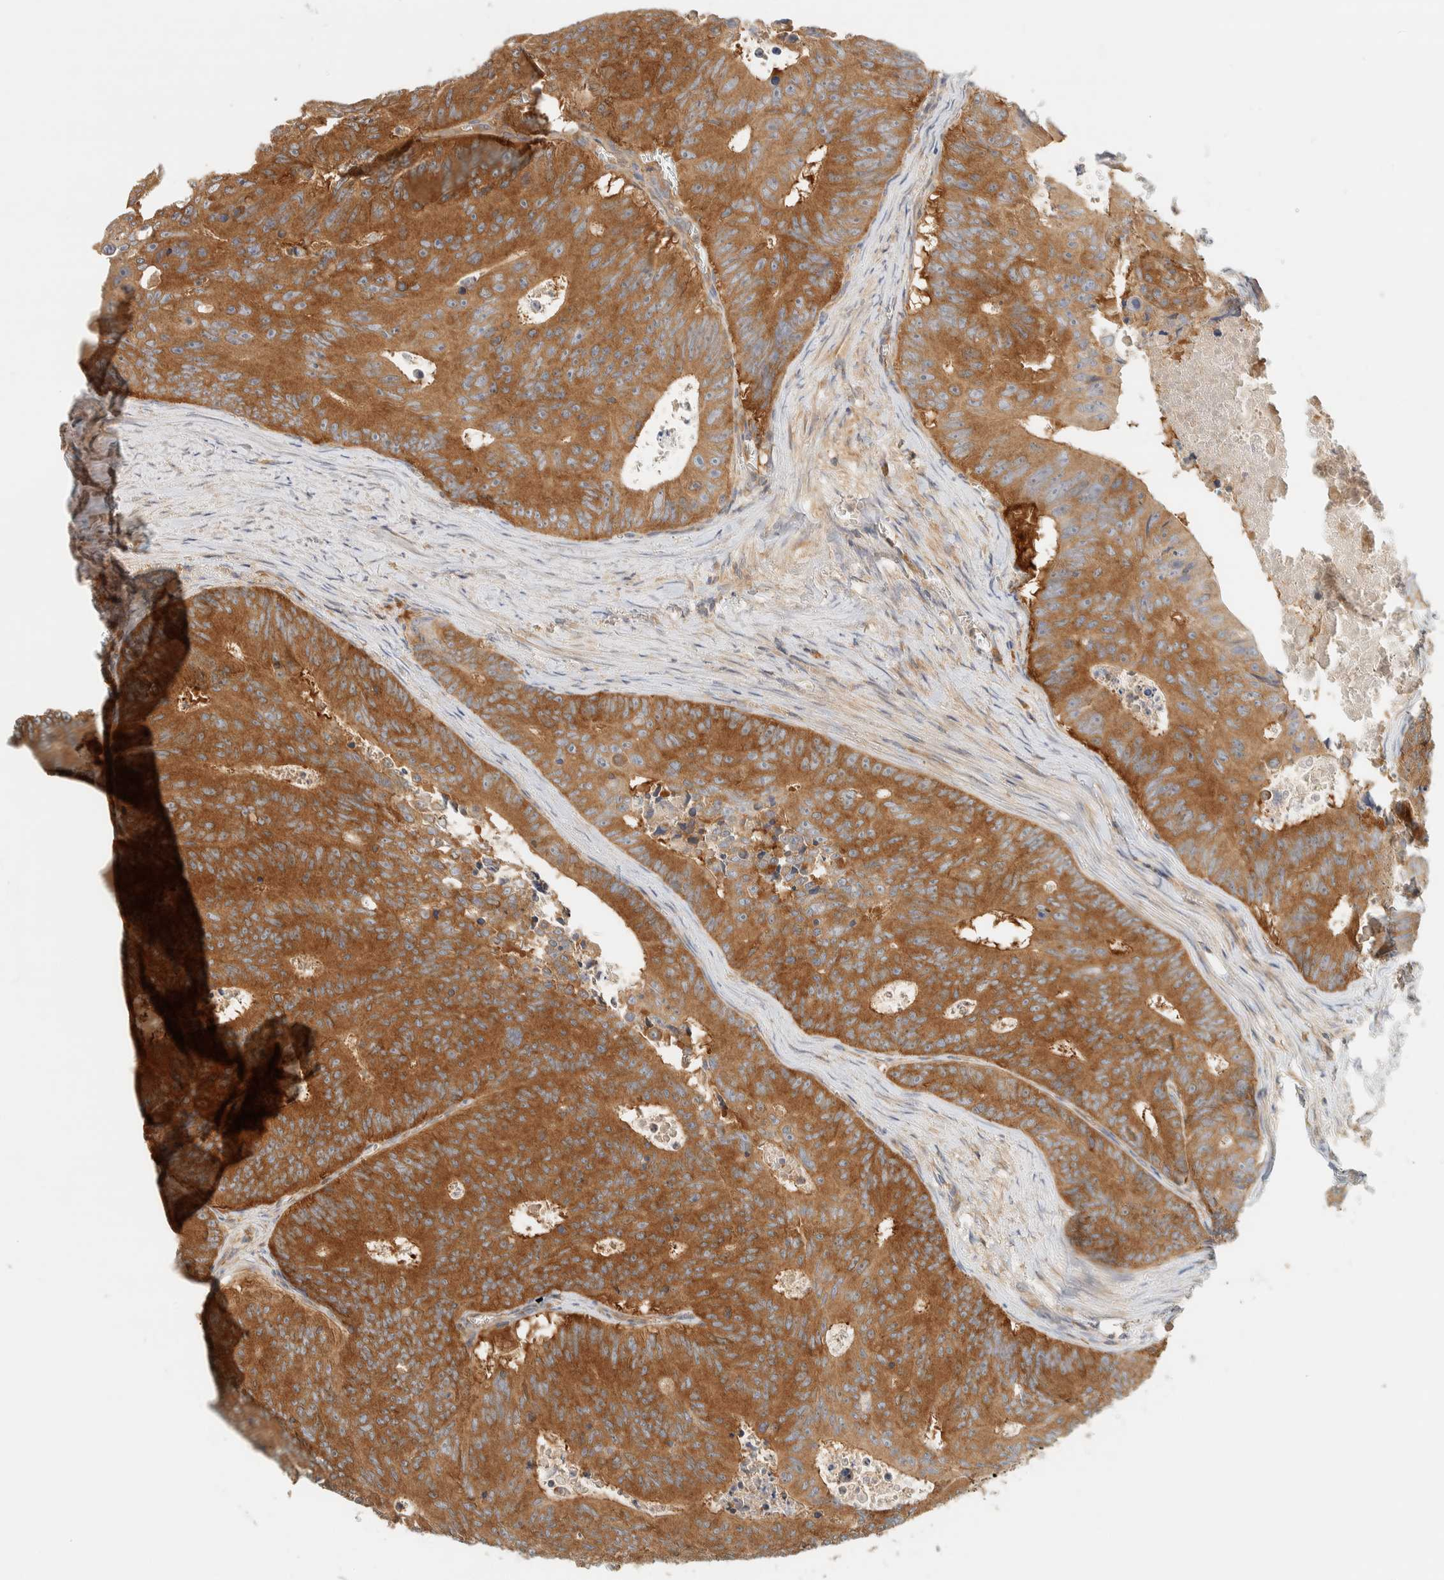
{"staining": {"intensity": "moderate", "quantity": ">75%", "location": "cytoplasmic/membranous"}, "tissue": "colorectal cancer", "cell_type": "Tumor cells", "image_type": "cancer", "snomed": [{"axis": "morphology", "description": "Adenocarcinoma, NOS"}, {"axis": "topography", "description": "Colon"}], "caption": "DAB (3,3'-diaminobenzidine) immunohistochemical staining of human colorectal cancer demonstrates moderate cytoplasmic/membranous protein expression in about >75% of tumor cells.", "gene": "ARFGEF1", "patient": {"sex": "male", "age": 87}}